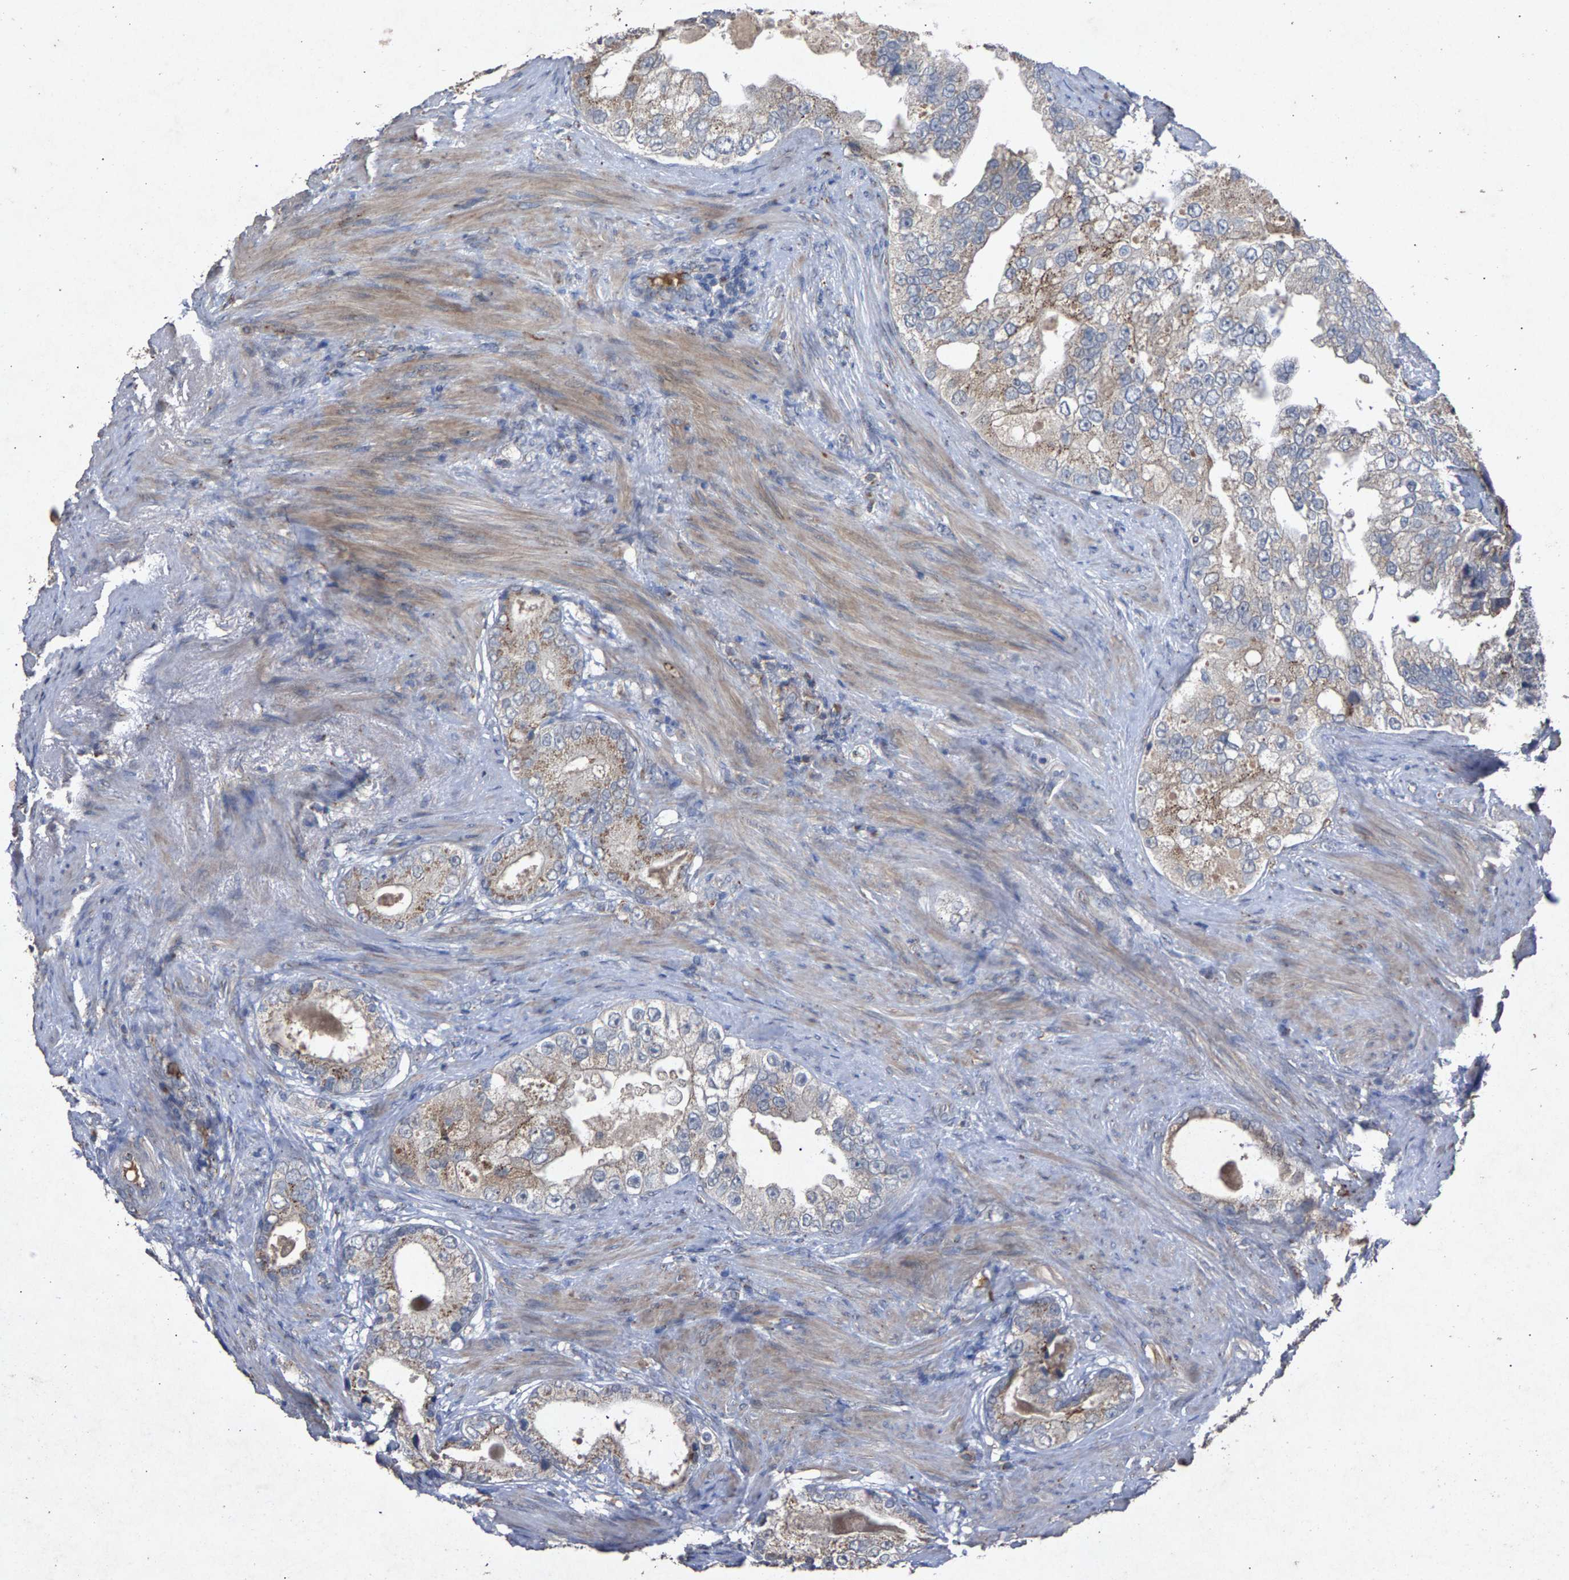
{"staining": {"intensity": "moderate", "quantity": "25%-75%", "location": "cytoplasmic/membranous"}, "tissue": "prostate cancer", "cell_type": "Tumor cells", "image_type": "cancer", "snomed": [{"axis": "morphology", "description": "Adenocarcinoma, High grade"}, {"axis": "topography", "description": "Prostate"}], "caption": "A histopathology image showing moderate cytoplasmic/membranous staining in about 25%-75% of tumor cells in prostate cancer (adenocarcinoma (high-grade)), as visualized by brown immunohistochemical staining.", "gene": "MAN2A1", "patient": {"sex": "male", "age": 66}}